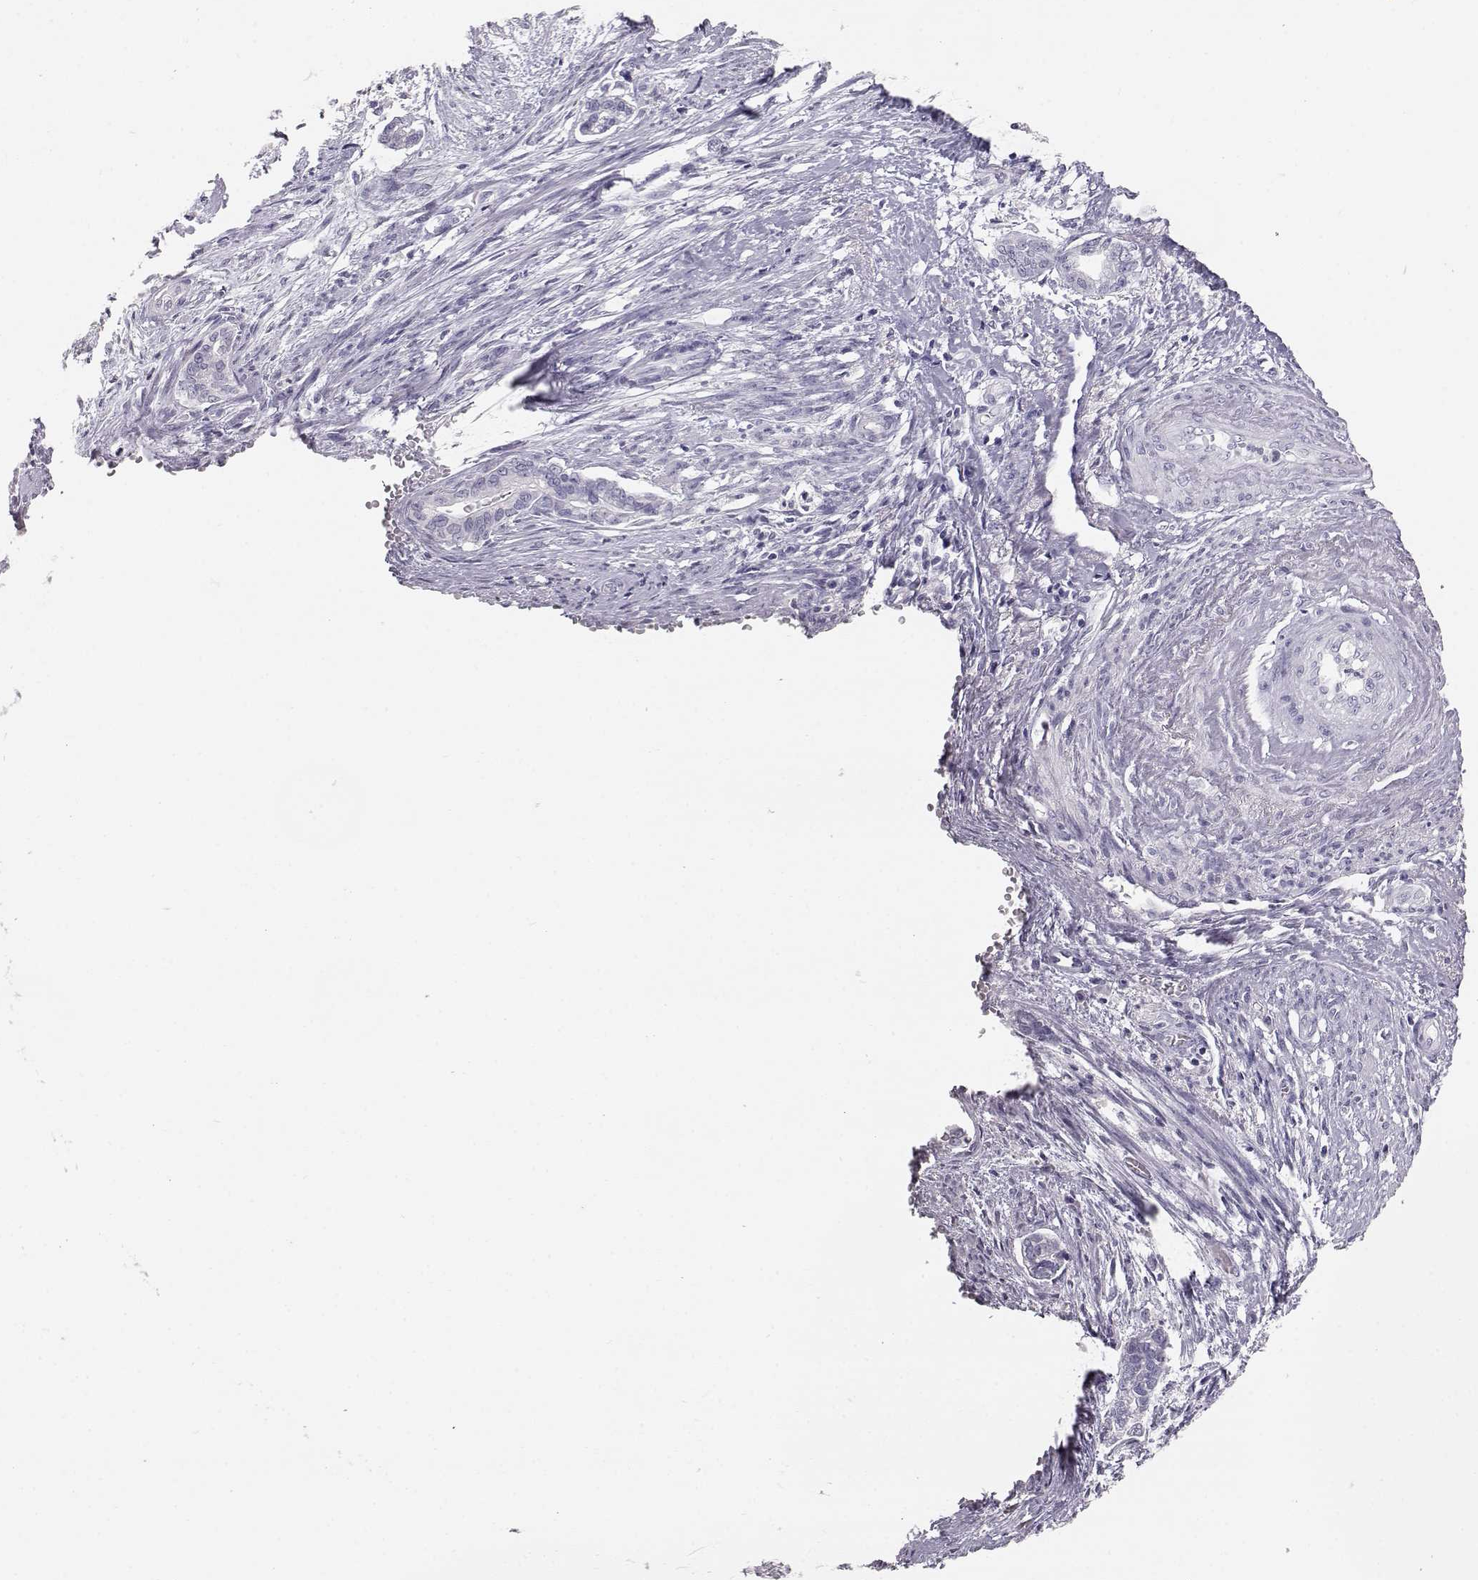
{"staining": {"intensity": "negative", "quantity": "none", "location": "none"}, "tissue": "cervical cancer", "cell_type": "Tumor cells", "image_type": "cancer", "snomed": [{"axis": "morphology", "description": "Adenocarcinoma, NOS"}, {"axis": "topography", "description": "Cervix"}], "caption": "The immunohistochemistry (IHC) histopathology image has no significant expression in tumor cells of cervical cancer tissue.", "gene": "KRT33A", "patient": {"sex": "female", "age": 62}}